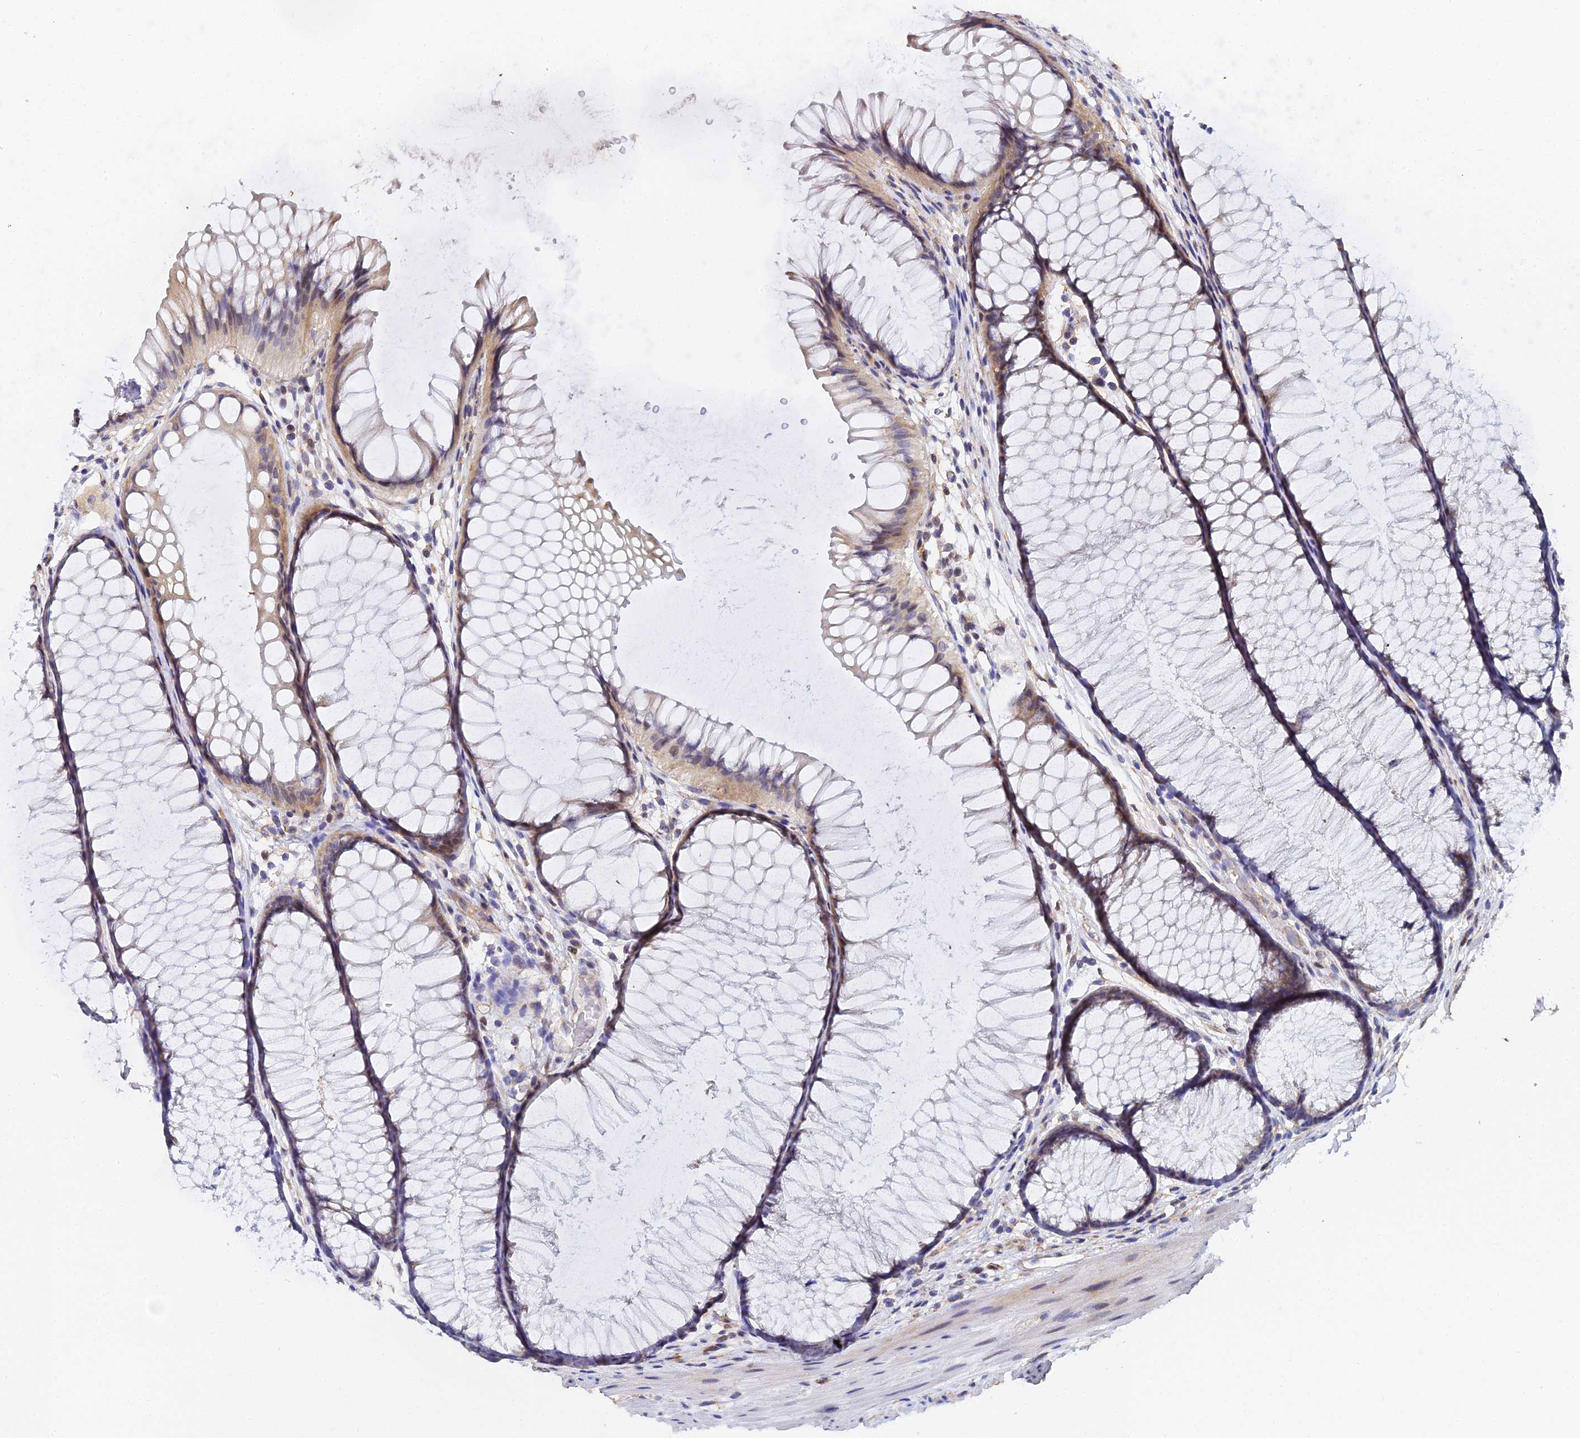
{"staining": {"intensity": "negative", "quantity": "none", "location": "none"}, "tissue": "colon", "cell_type": "Endothelial cells", "image_type": "normal", "snomed": [{"axis": "morphology", "description": "Normal tissue, NOS"}, {"axis": "topography", "description": "Colon"}], "caption": "Photomicrograph shows no protein staining in endothelial cells of benign colon. (DAB immunohistochemistry (IHC) with hematoxylin counter stain).", "gene": "ENSG00000268674", "patient": {"sex": "female", "age": 82}}